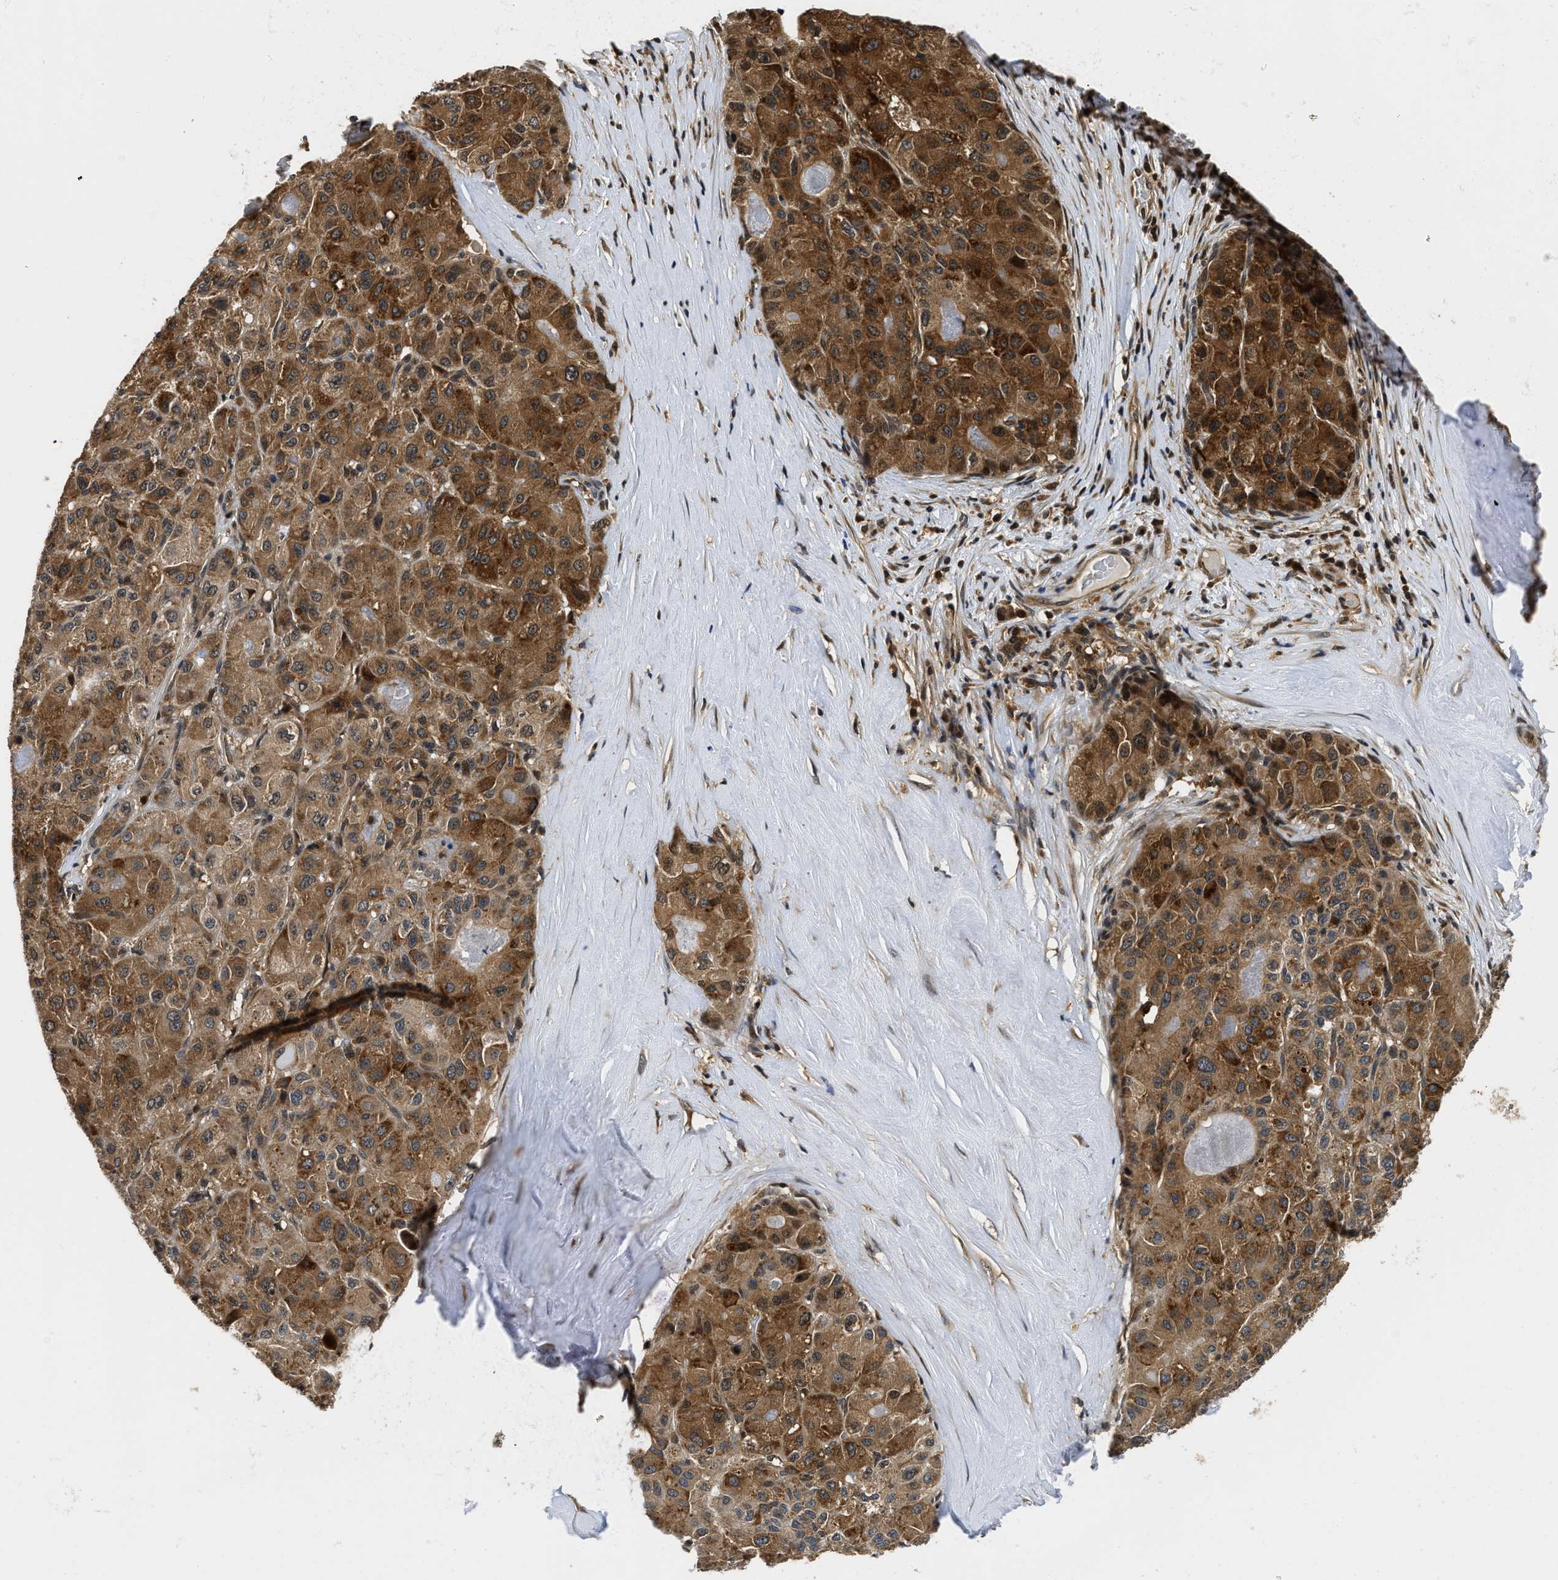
{"staining": {"intensity": "strong", "quantity": ">75%", "location": "cytoplasmic/membranous"}, "tissue": "liver cancer", "cell_type": "Tumor cells", "image_type": "cancer", "snomed": [{"axis": "morphology", "description": "Carcinoma, Hepatocellular, NOS"}, {"axis": "topography", "description": "Liver"}], "caption": "Strong cytoplasmic/membranous positivity for a protein is identified in about >75% of tumor cells of liver cancer (hepatocellular carcinoma) using immunohistochemistry (IHC).", "gene": "ADSL", "patient": {"sex": "male", "age": 80}}